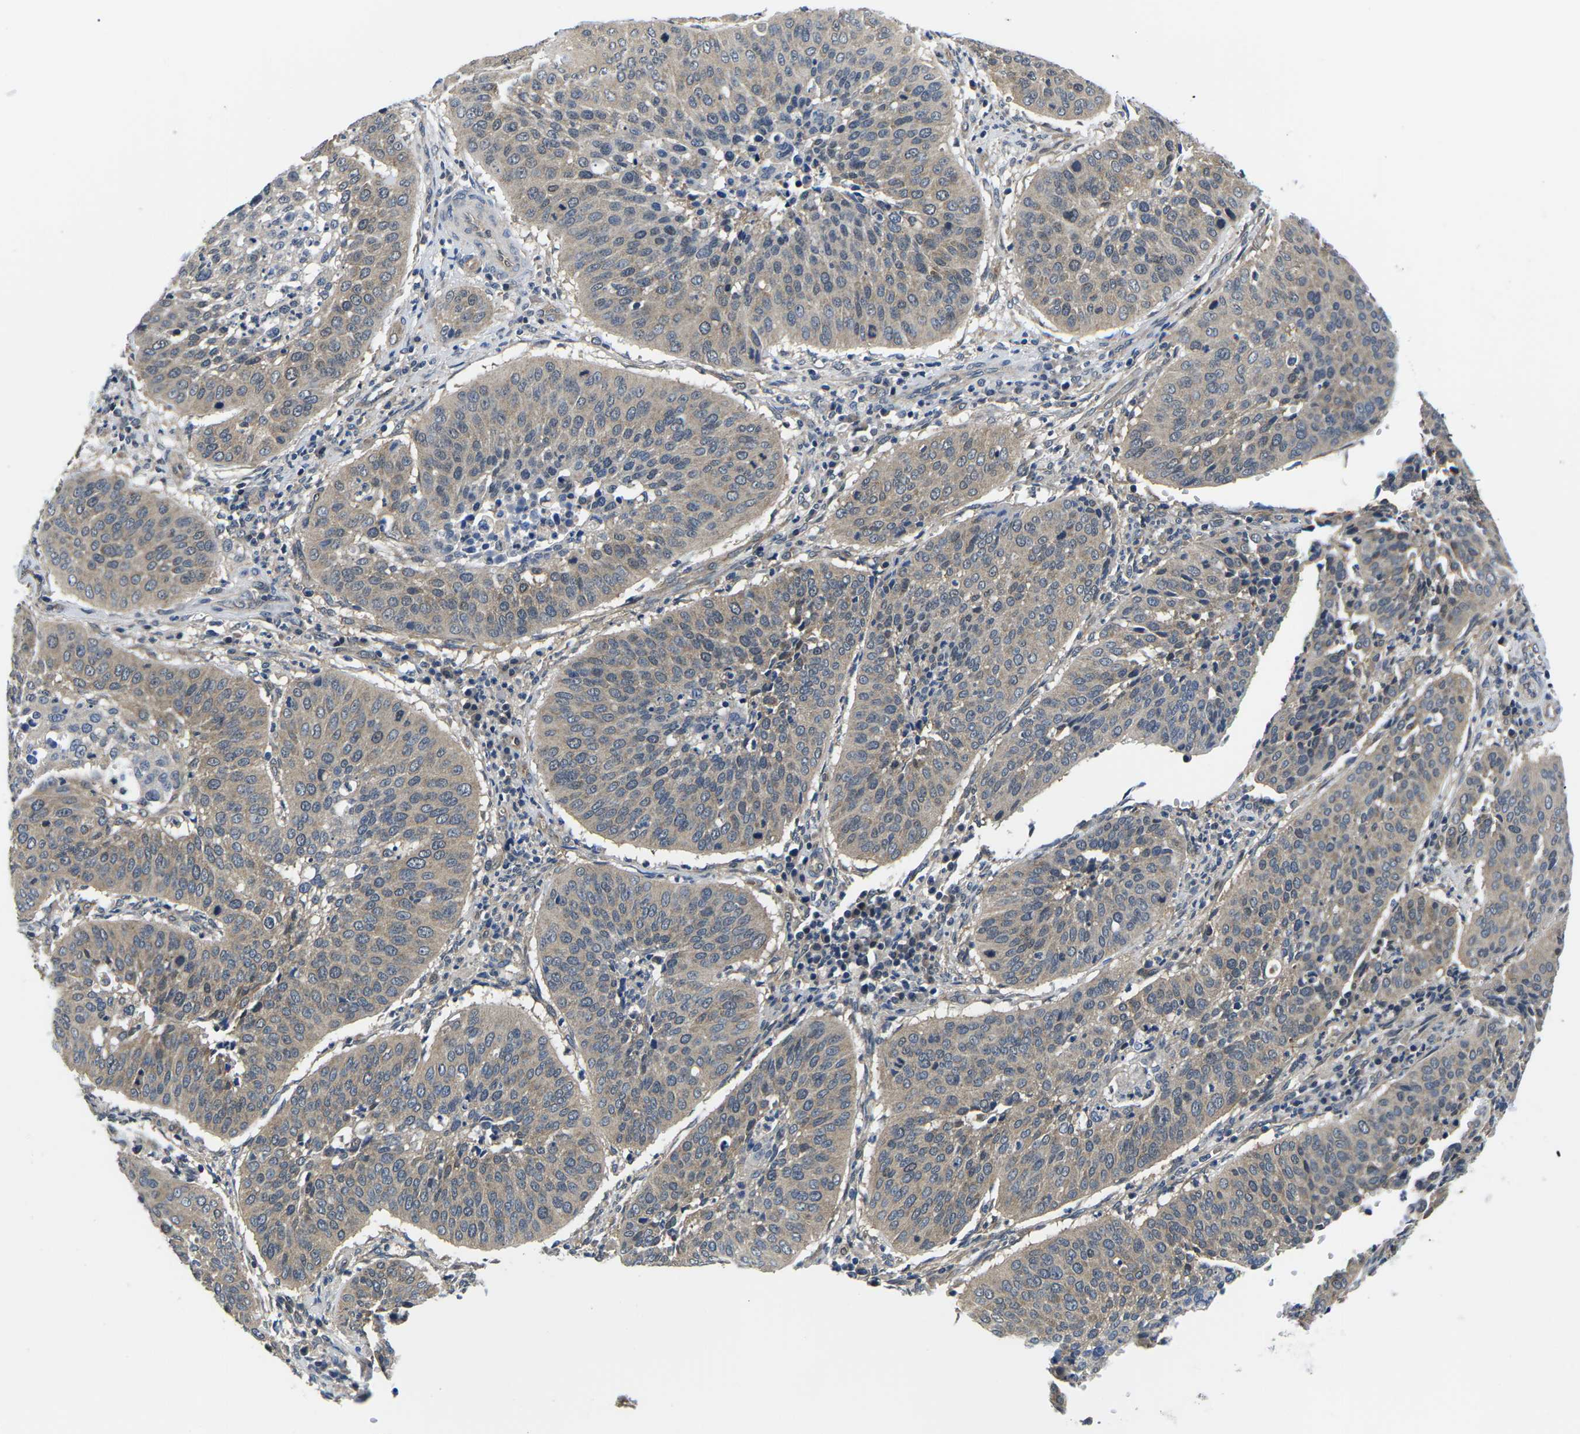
{"staining": {"intensity": "moderate", "quantity": ">75%", "location": "cytoplasmic/membranous"}, "tissue": "cervical cancer", "cell_type": "Tumor cells", "image_type": "cancer", "snomed": [{"axis": "morphology", "description": "Normal tissue, NOS"}, {"axis": "morphology", "description": "Squamous cell carcinoma, NOS"}, {"axis": "topography", "description": "Cervix"}], "caption": "Protein expression by IHC displays moderate cytoplasmic/membranous staining in about >75% of tumor cells in cervical squamous cell carcinoma.", "gene": "GSK3B", "patient": {"sex": "female", "age": 39}}